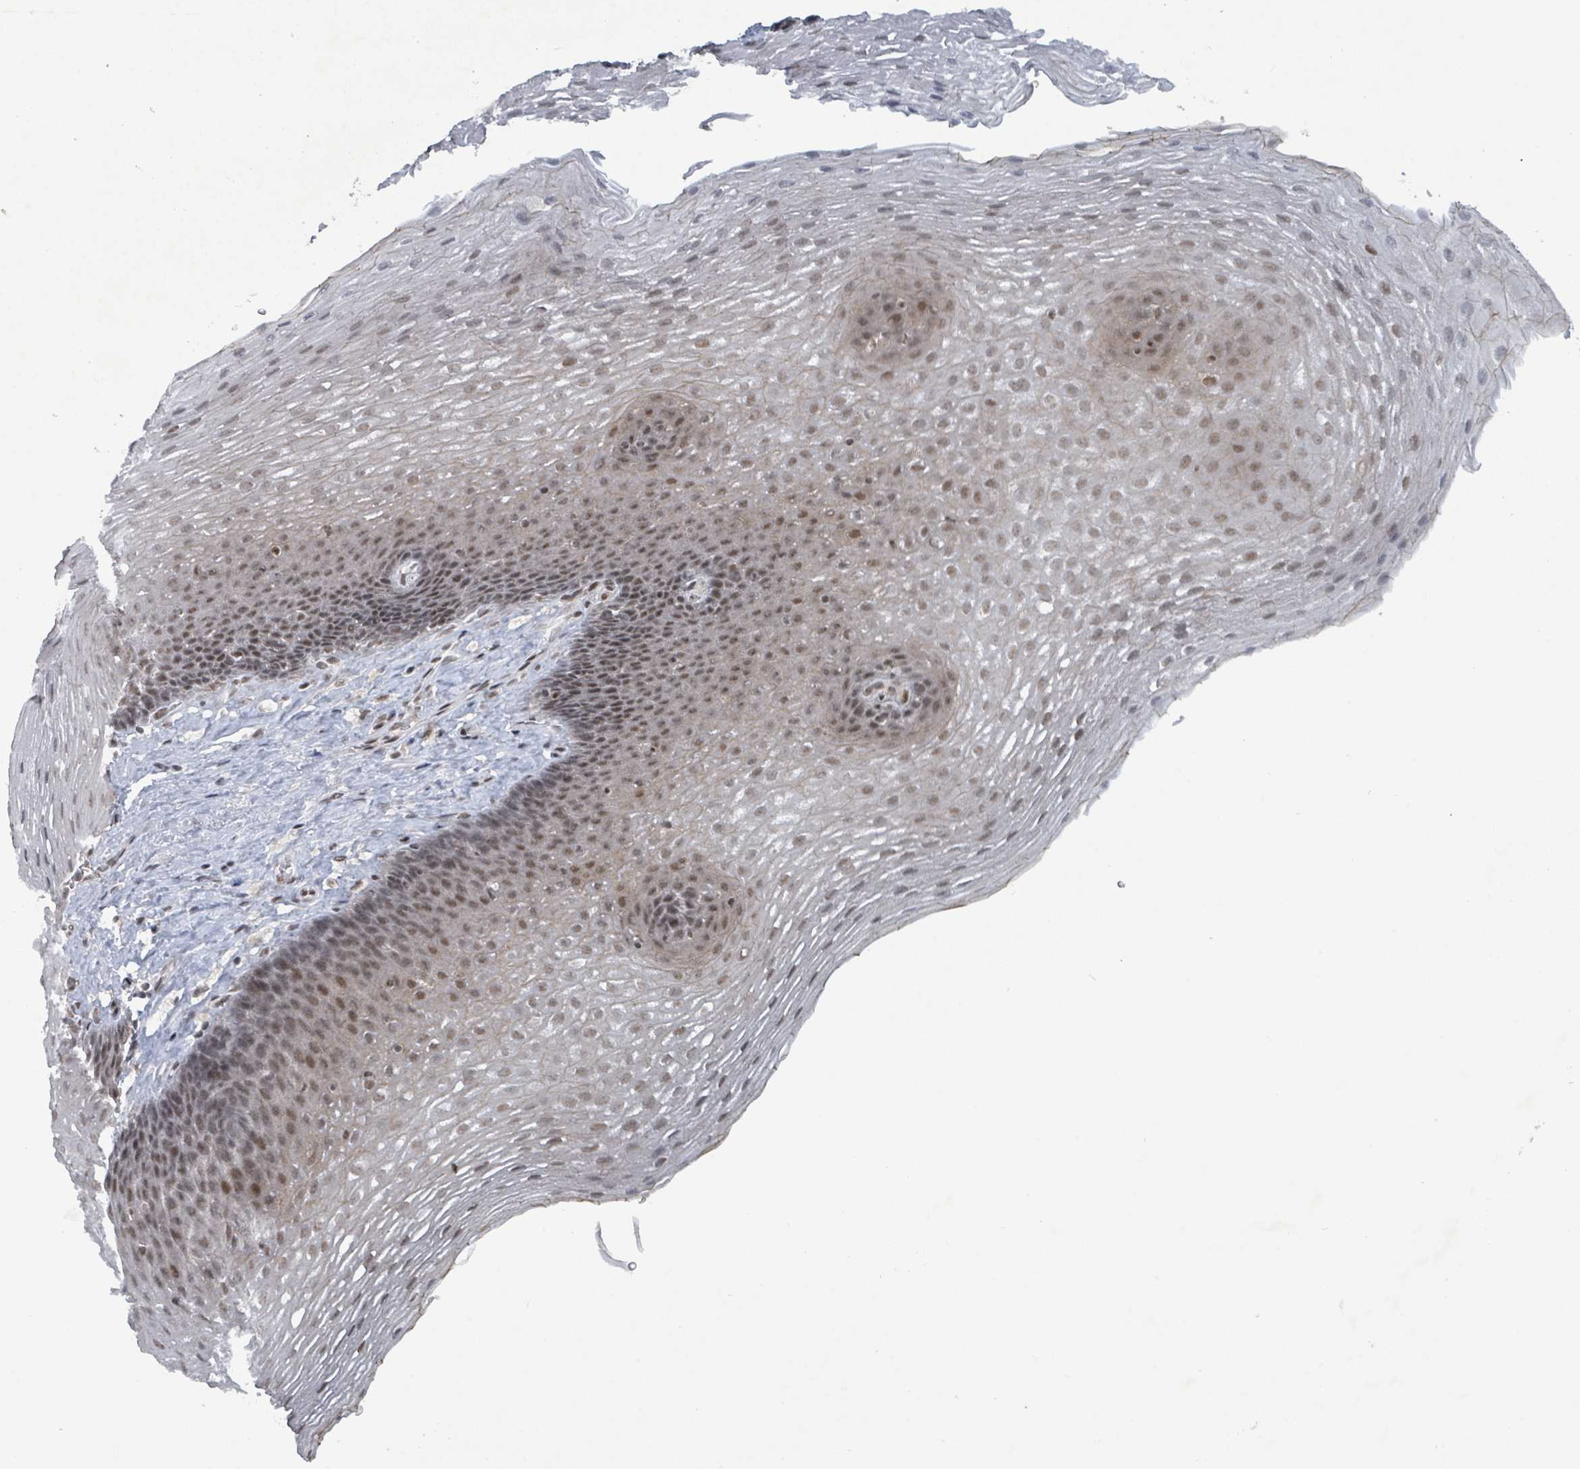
{"staining": {"intensity": "moderate", "quantity": "25%-75%", "location": "nuclear"}, "tissue": "esophagus", "cell_type": "Squamous epithelial cells", "image_type": "normal", "snomed": [{"axis": "morphology", "description": "Normal tissue, NOS"}, {"axis": "topography", "description": "Esophagus"}], "caption": "Unremarkable esophagus was stained to show a protein in brown. There is medium levels of moderate nuclear expression in about 25%-75% of squamous epithelial cells.", "gene": "BANP", "patient": {"sex": "female", "age": 66}}